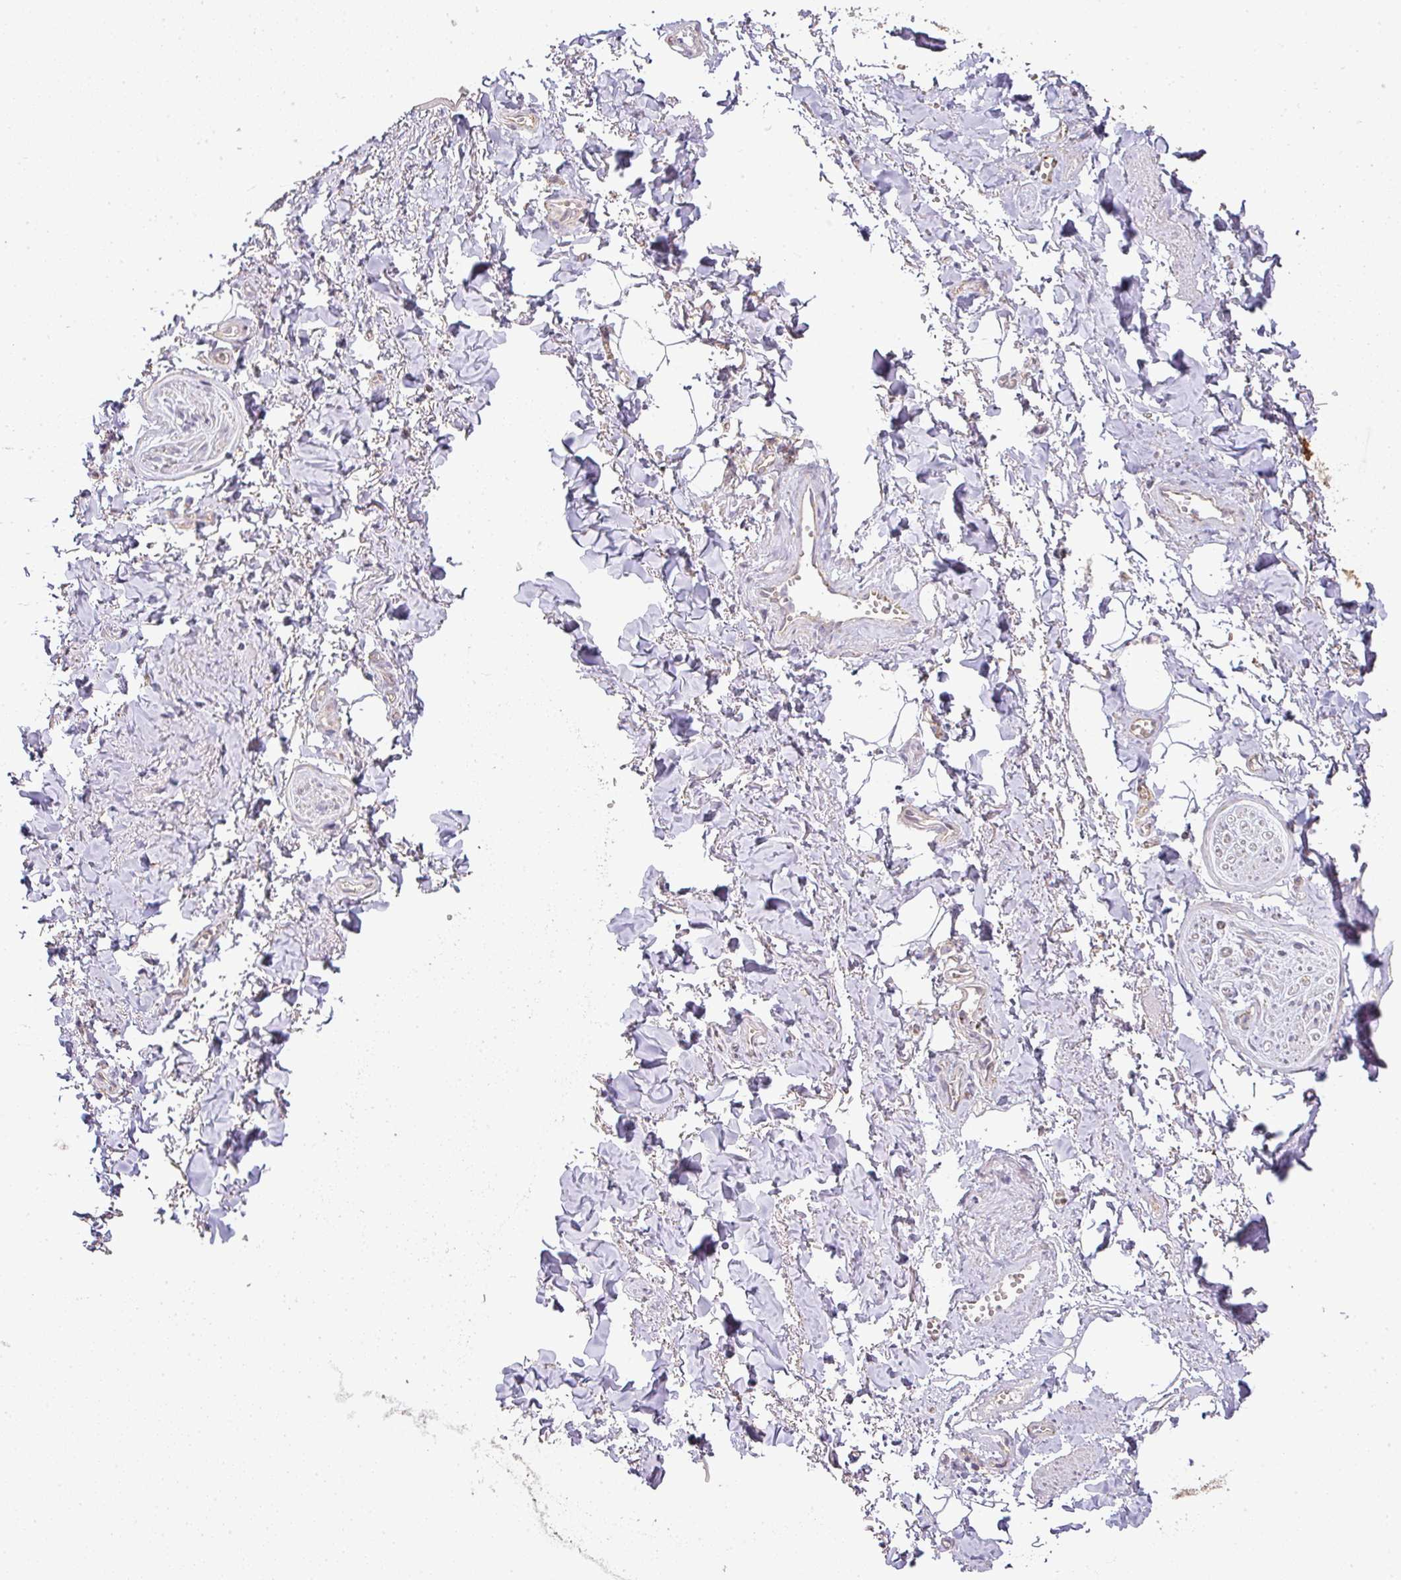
{"staining": {"intensity": "negative", "quantity": "none", "location": "none"}, "tissue": "adipose tissue", "cell_type": "Adipocytes", "image_type": "normal", "snomed": [{"axis": "morphology", "description": "Normal tissue, NOS"}, {"axis": "topography", "description": "Vulva"}, {"axis": "topography", "description": "Vagina"}, {"axis": "topography", "description": "Peripheral nerve tissue"}], "caption": "Adipocytes show no significant expression in unremarkable adipose tissue. (DAB immunohistochemistry with hematoxylin counter stain).", "gene": "MYOM2", "patient": {"sex": "female", "age": 66}}